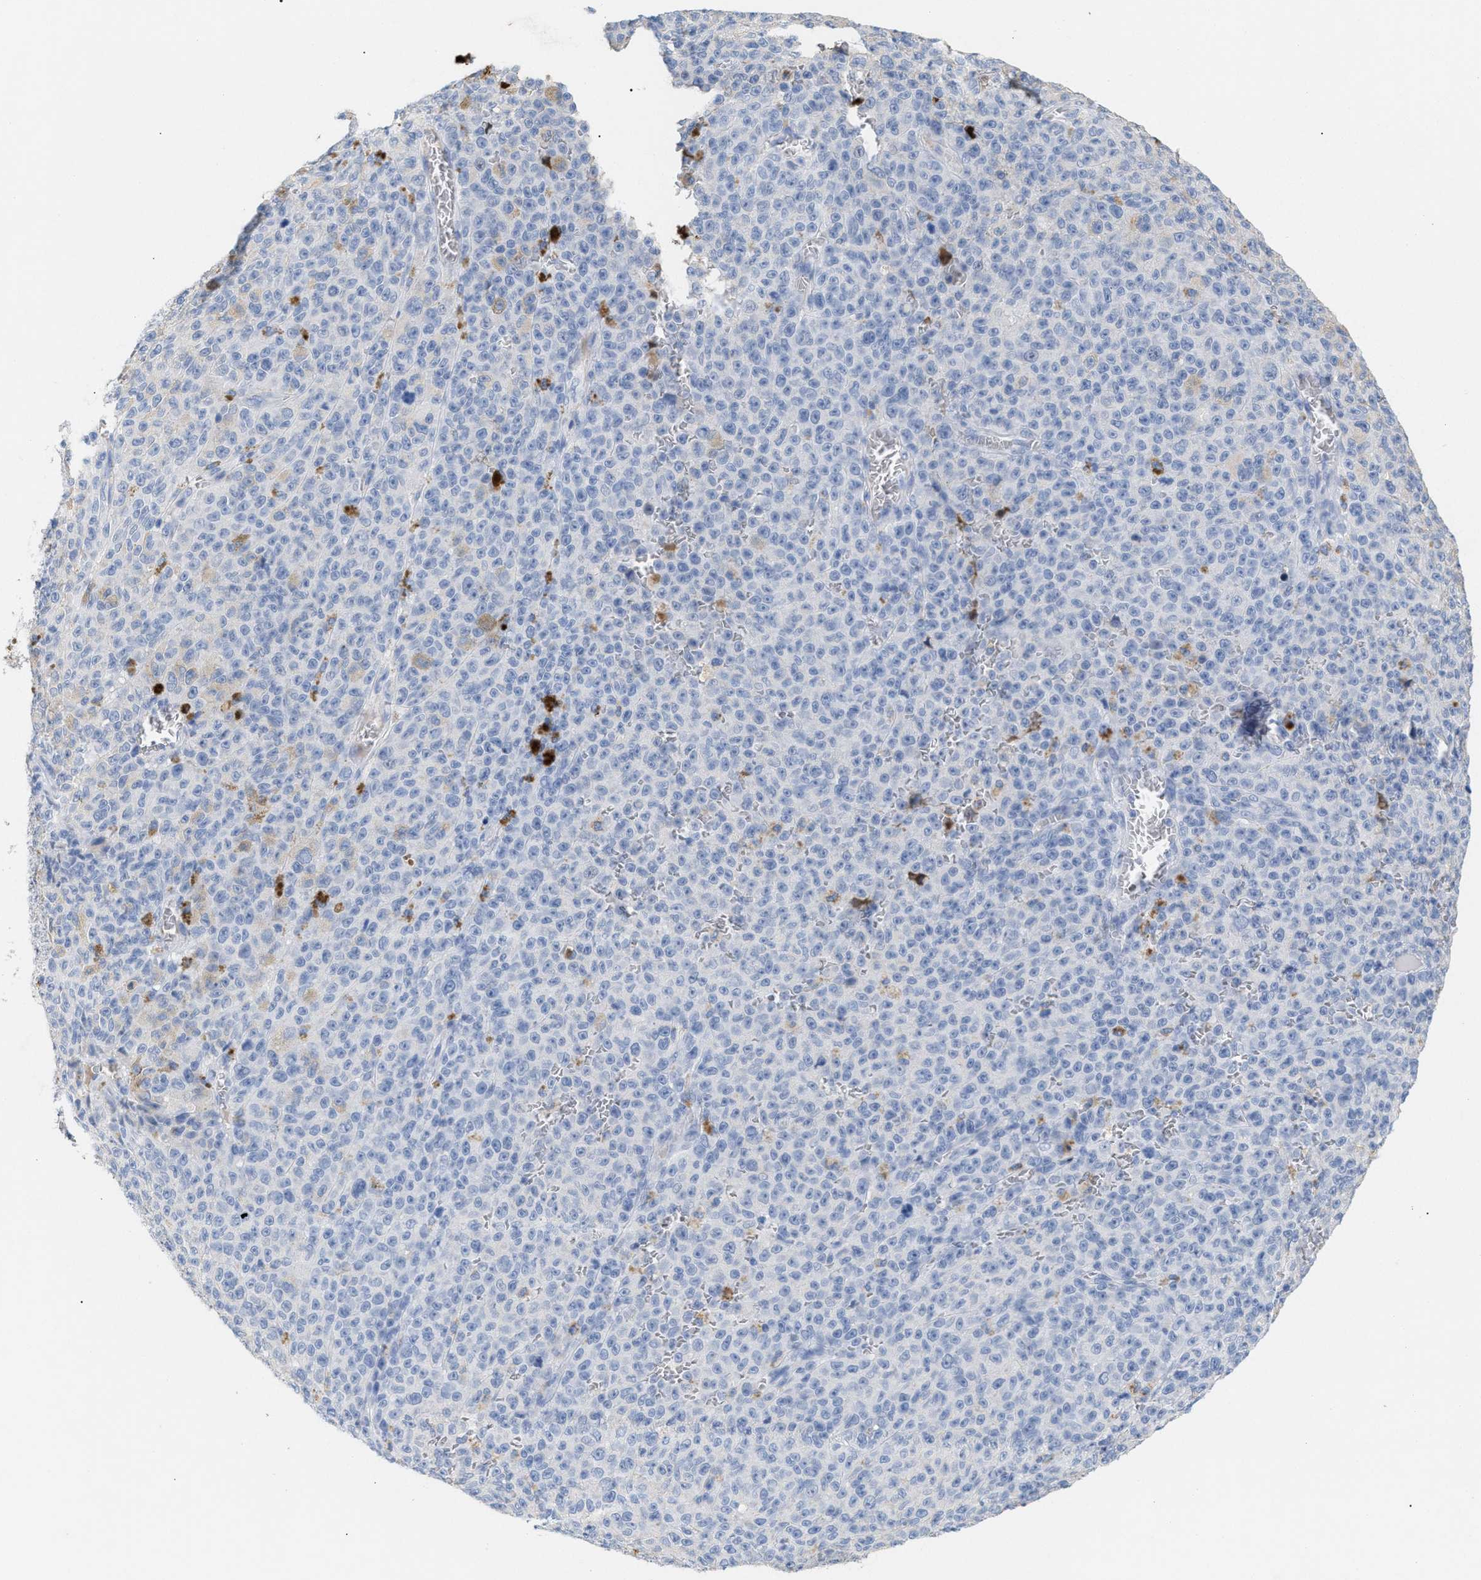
{"staining": {"intensity": "negative", "quantity": "none", "location": "none"}, "tissue": "melanoma", "cell_type": "Tumor cells", "image_type": "cancer", "snomed": [{"axis": "morphology", "description": "Malignant melanoma, NOS"}, {"axis": "topography", "description": "Skin"}], "caption": "Immunohistochemistry (IHC) of melanoma reveals no staining in tumor cells.", "gene": "APOH", "patient": {"sex": "female", "age": 82}}